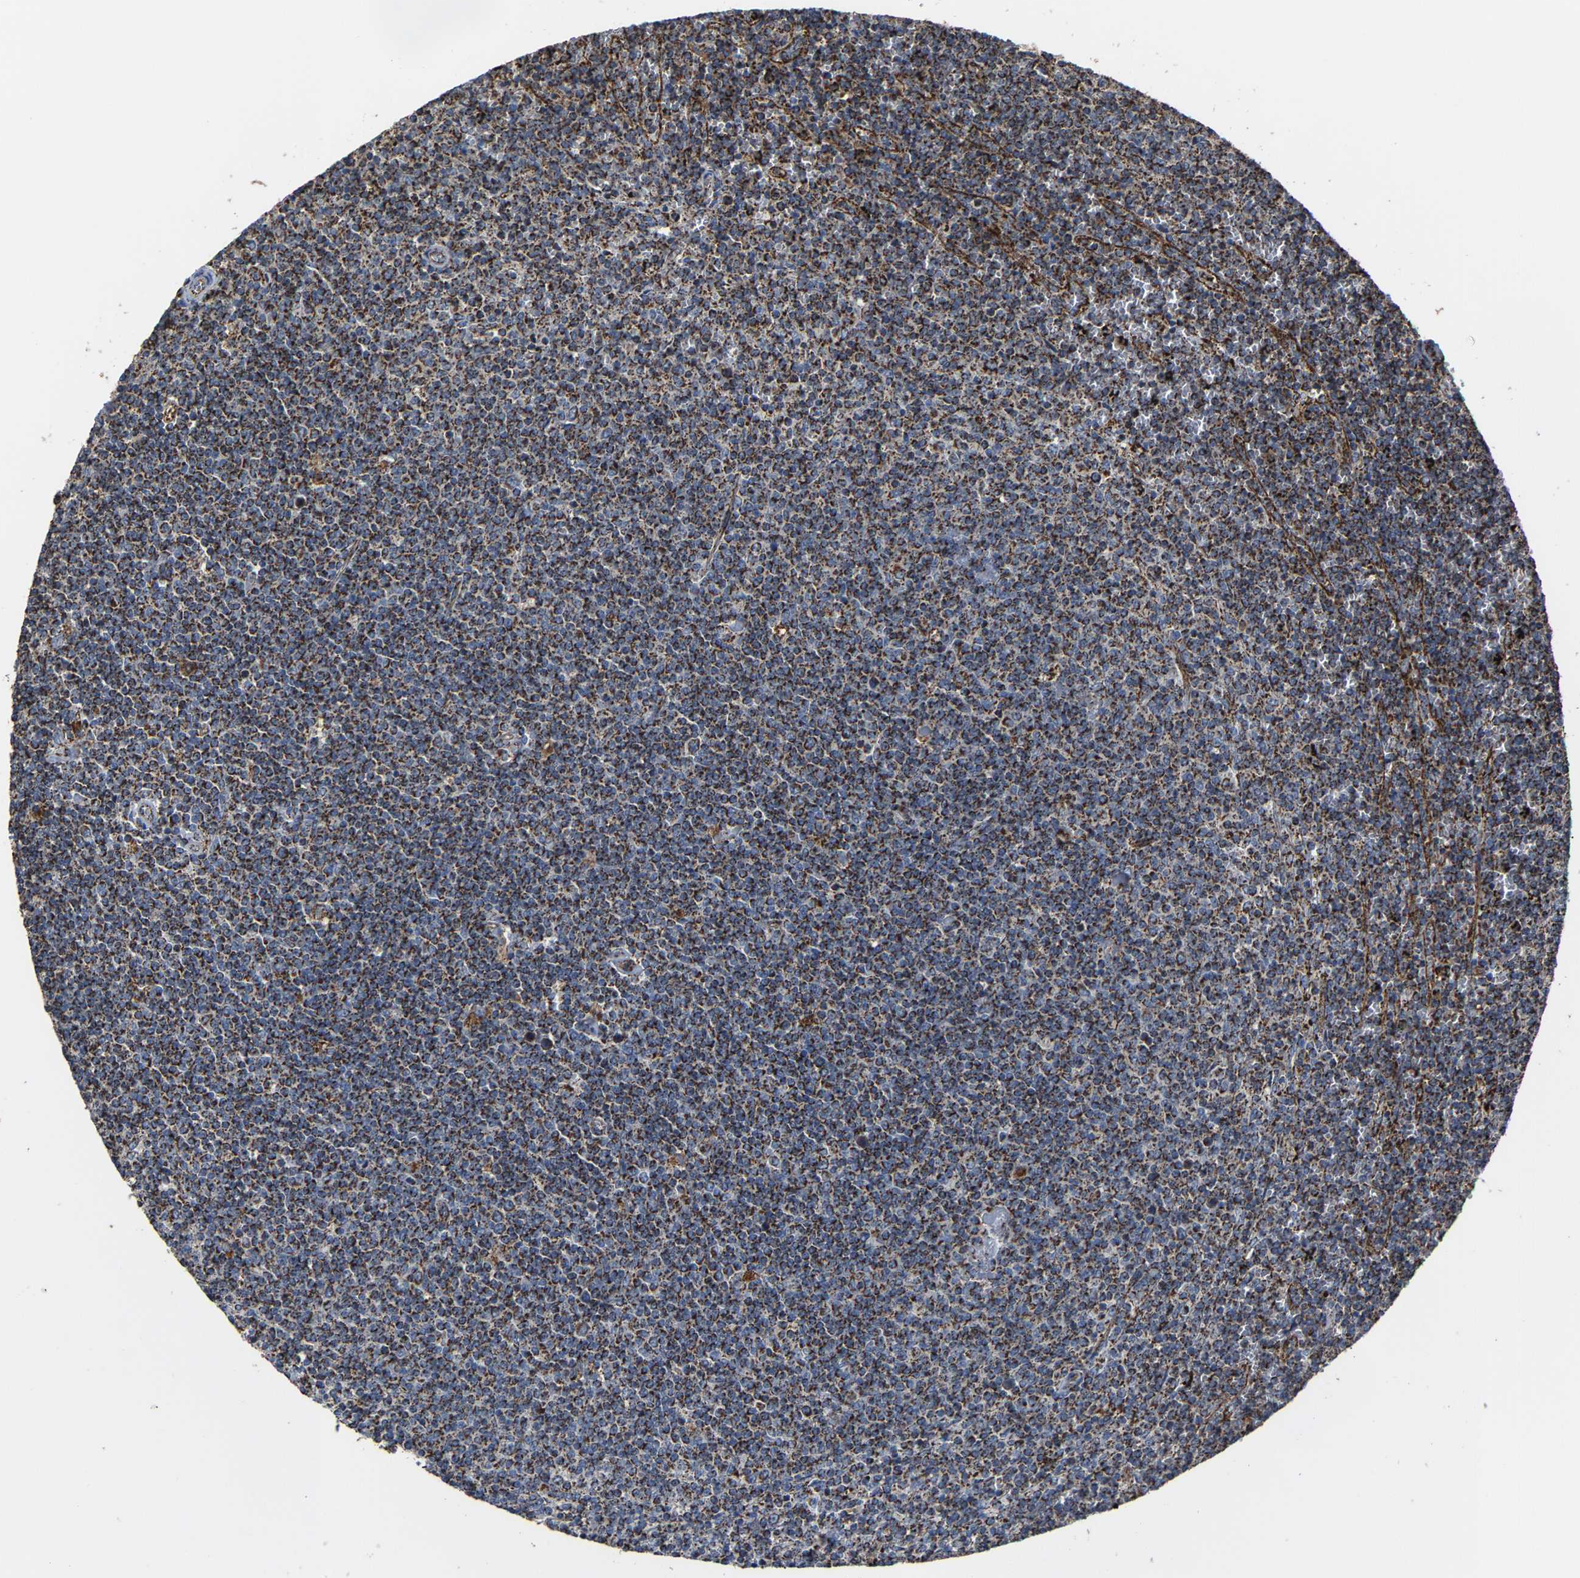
{"staining": {"intensity": "strong", "quantity": ">75%", "location": "cytoplasmic/membranous"}, "tissue": "lymphoma", "cell_type": "Tumor cells", "image_type": "cancer", "snomed": [{"axis": "morphology", "description": "Malignant lymphoma, non-Hodgkin's type, Low grade"}, {"axis": "topography", "description": "Spleen"}], "caption": "Protein staining of low-grade malignant lymphoma, non-Hodgkin's type tissue displays strong cytoplasmic/membranous staining in about >75% of tumor cells. (IHC, brightfield microscopy, high magnification).", "gene": "NDUFV3", "patient": {"sex": "female", "age": 50}}